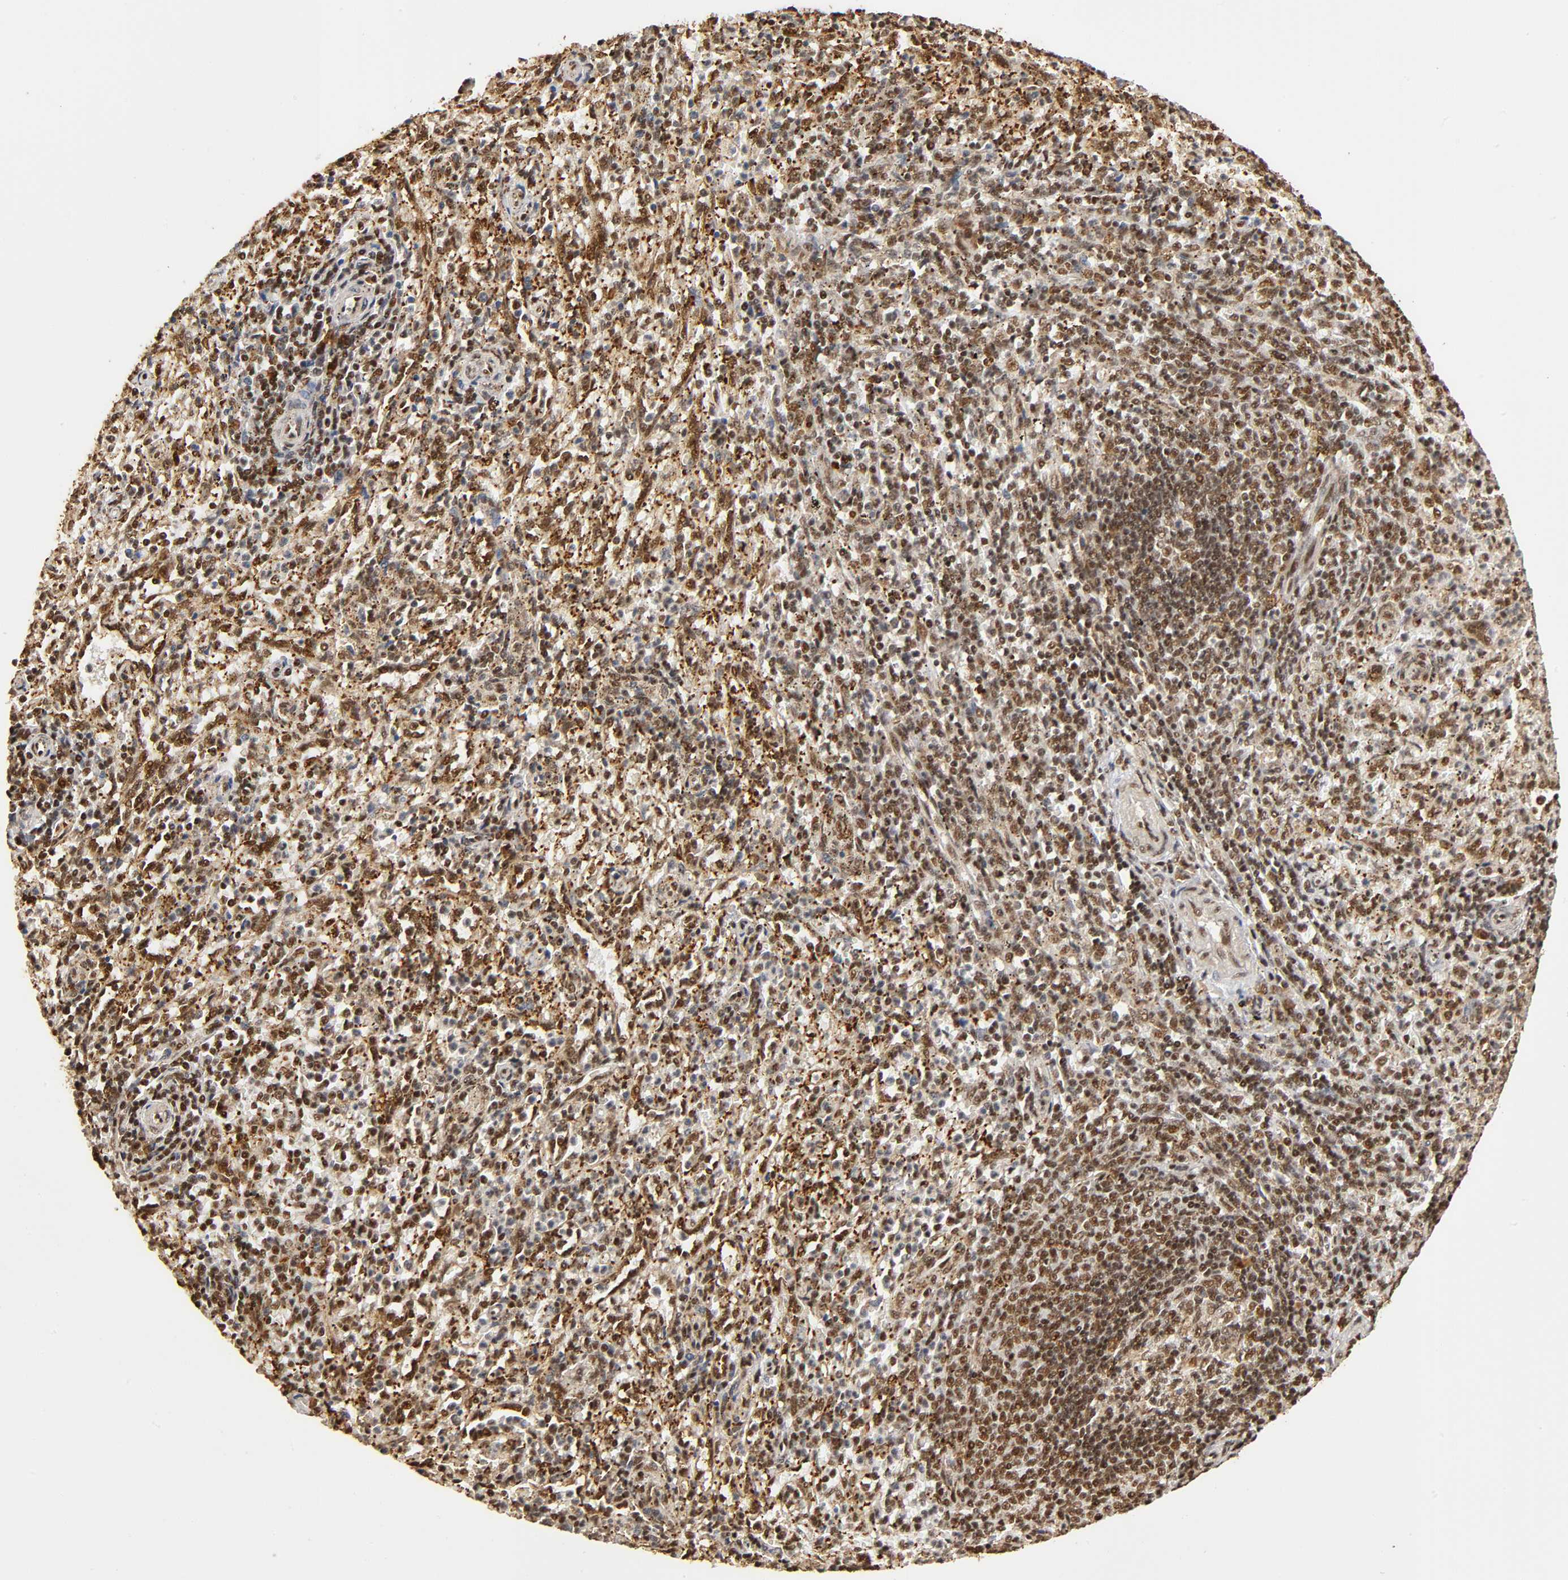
{"staining": {"intensity": "strong", "quantity": ">75%", "location": "cytoplasmic/membranous,nuclear"}, "tissue": "spleen", "cell_type": "Cells in red pulp", "image_type": "normal", "snomed": [{"axis": "morphology", "description": "Normal tissue, NOS"}, {"axis": "topography", "description": "Spleen"}], "caption": "Protein expression analysis of normal spleen displays strong cytoplasmic/membranous,nuclear staining in about >75% of cells in red pulp. (IHC, brightfield microscopy, high magnification).", "gene": "RNF122", "patient": {"sex": "female", "age": 10}}